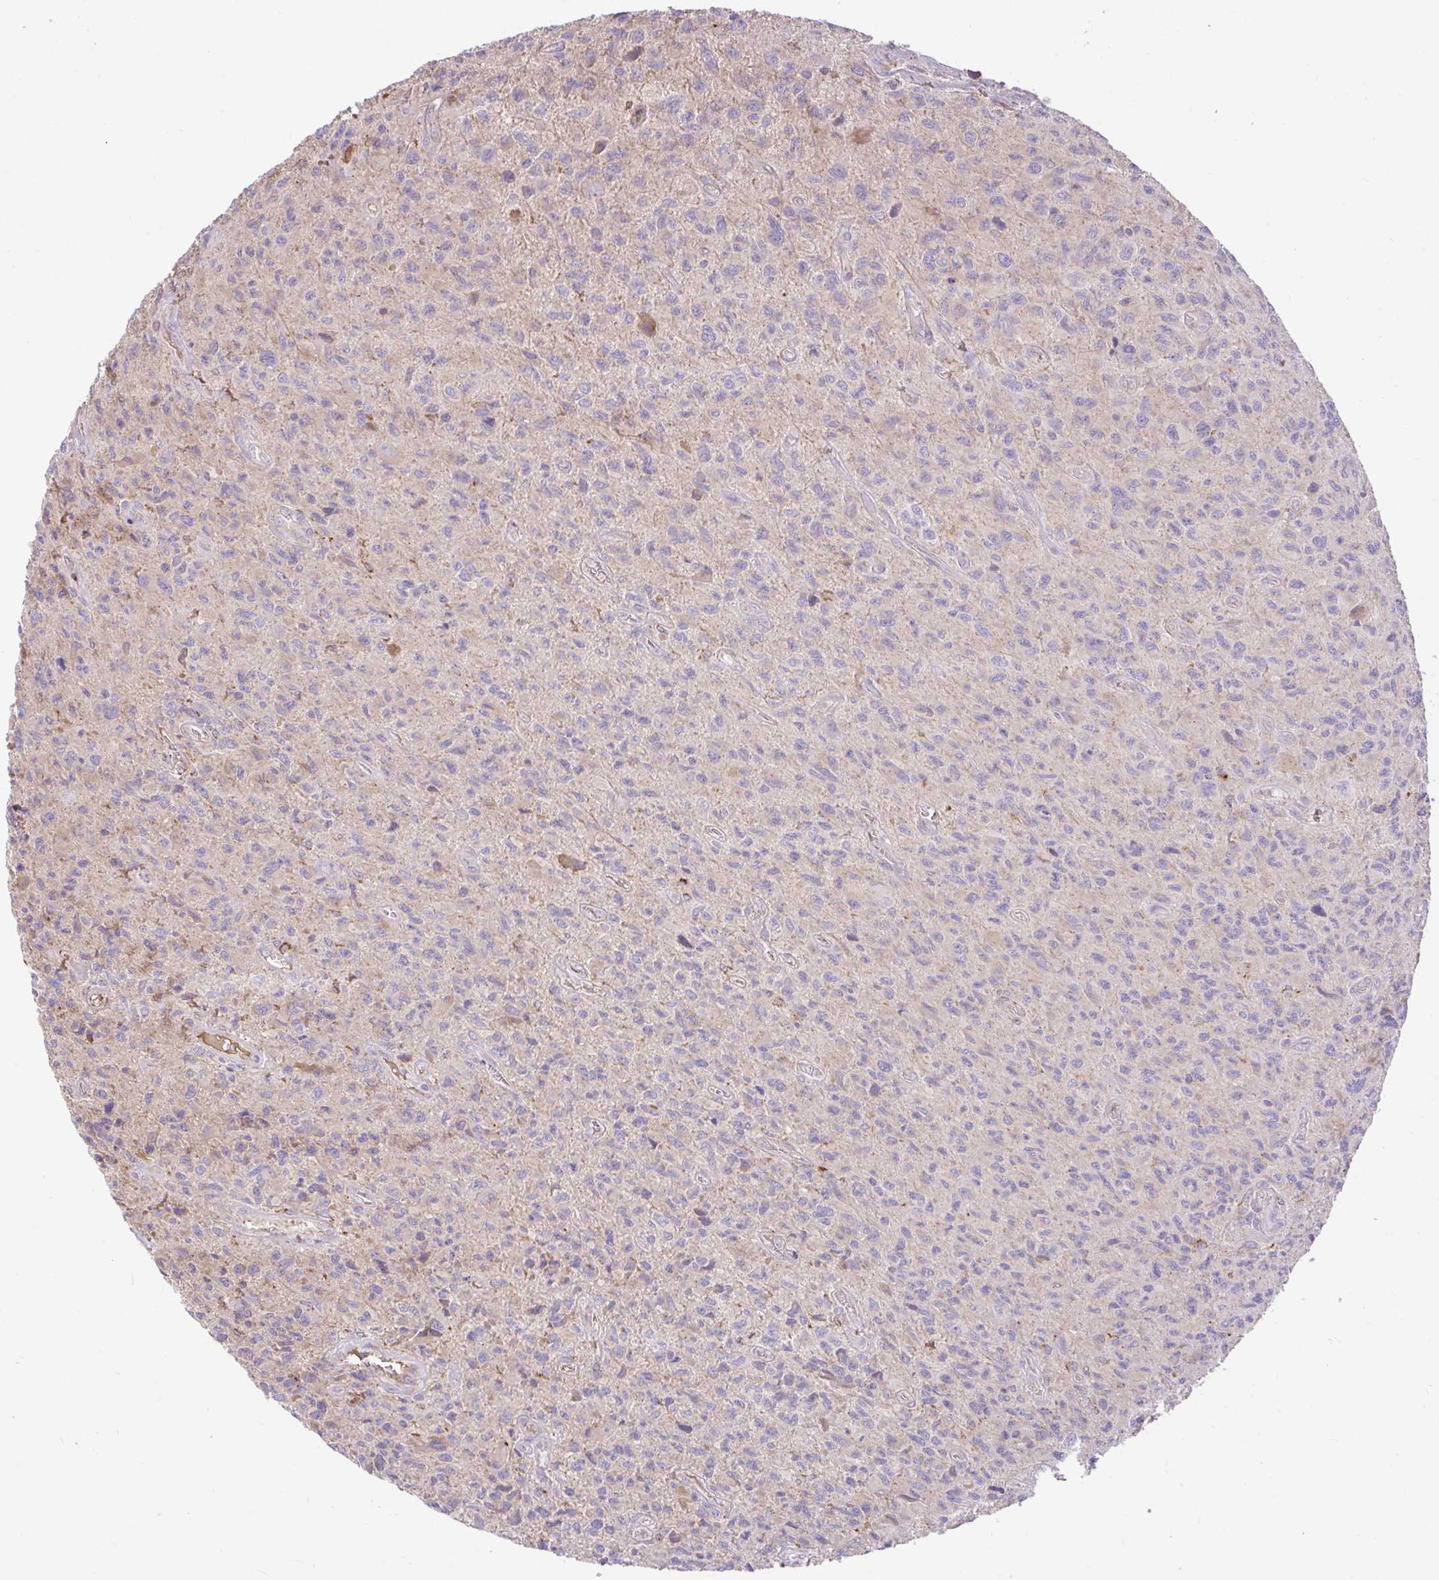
{"staining": {"intensity": "weak", "quantity": "<25%", "location": "cytoplasmic/membranous"}, "tissue": "glioma", "cell_type": "Tumor cells", "image_type": "cancer", "snomed": [{"axis": "morphology", "description": "Glioma, malignant, High grade"}, {"axis": "topography", "description": "Brain"}], "caption": "Immunohistochemical staining of glioma demonstrates no significant positivity in tumor cells. The staining is performed using DAB brown chromogen with nuclei counter-stained in using hematoxylin.", "gene": "RALBP1", "patient": {"sex": "male", "age": 76}}